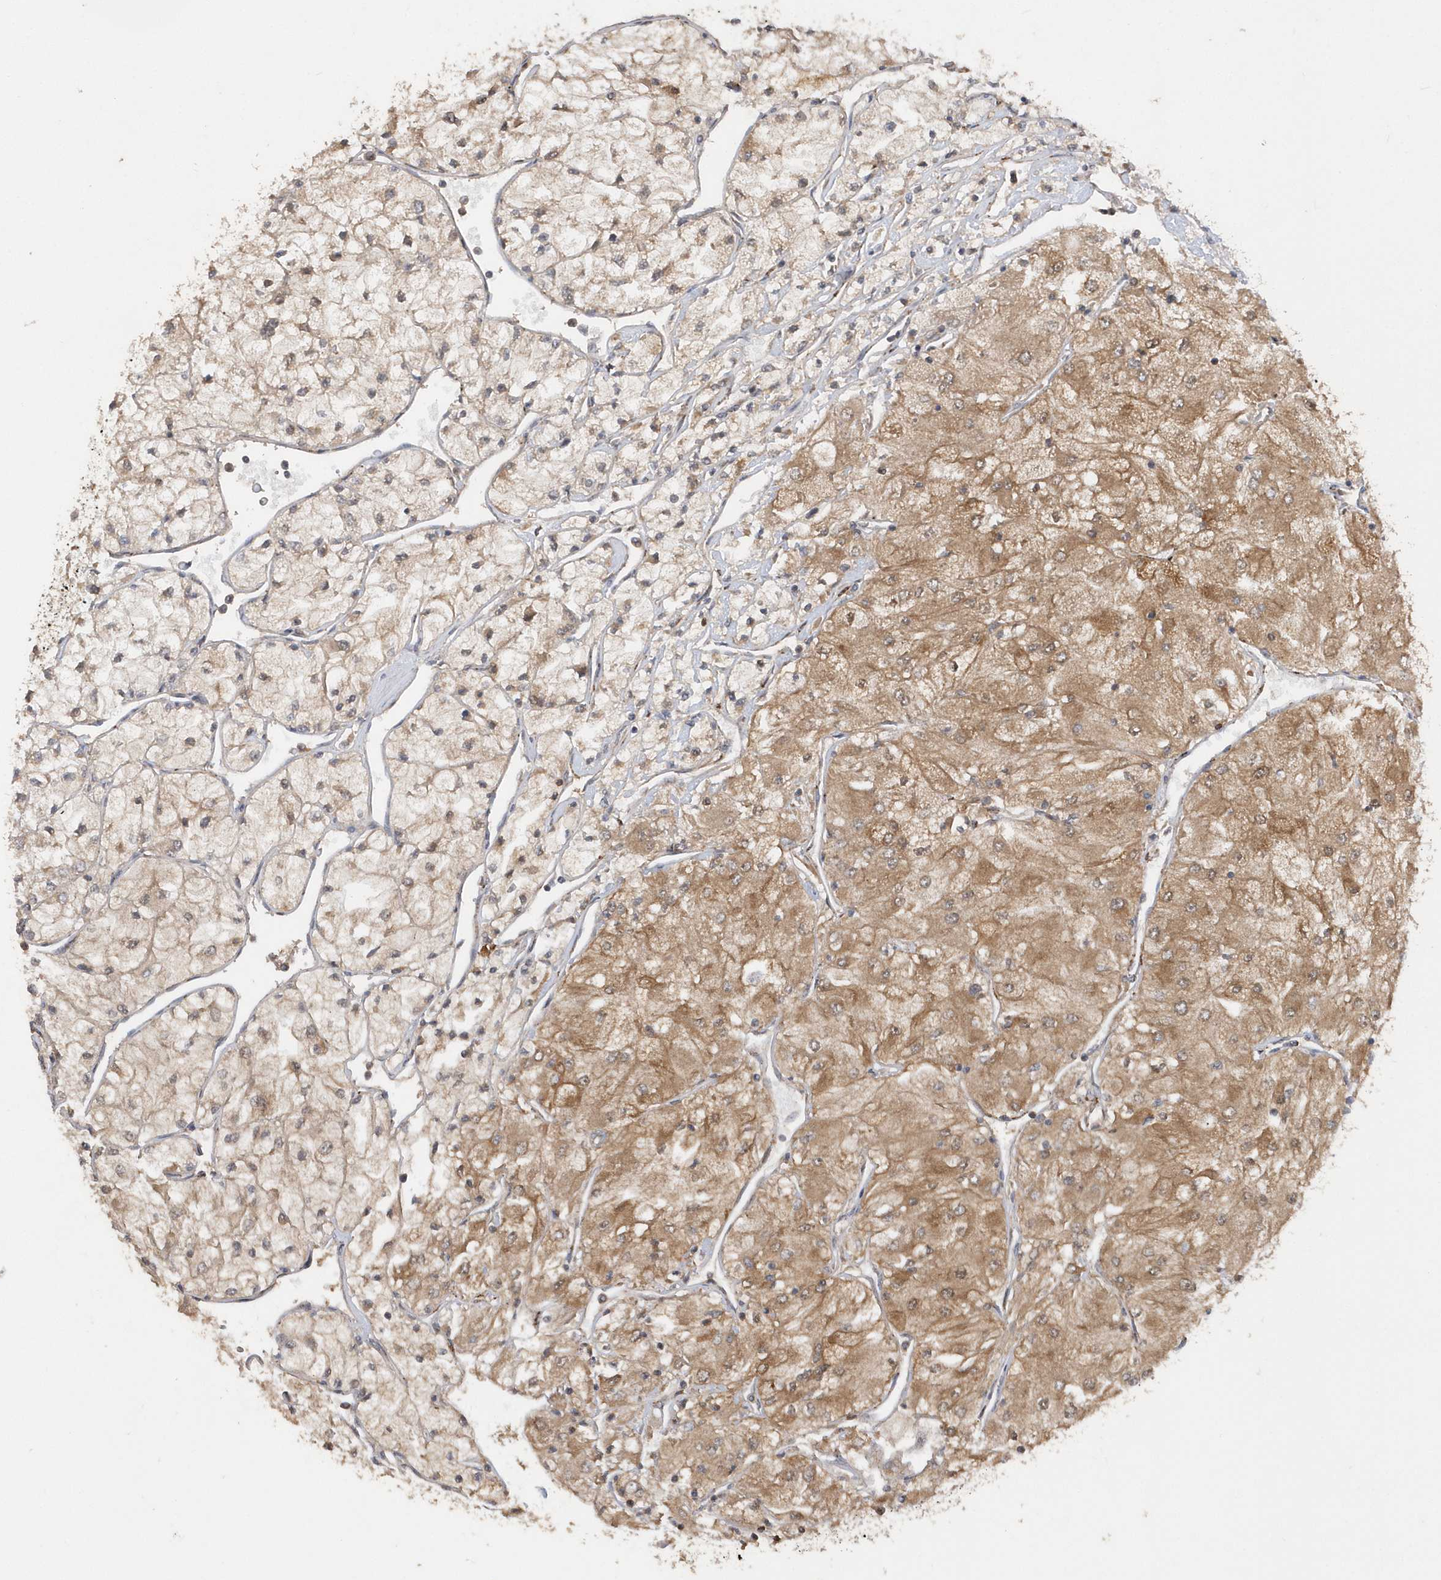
{"staining": {"intensity": "moderate", "quantity": "25%-75%", "location": "cytoplasmic/membranous"}, "tissue": "renal cancer", "cell_type": "Tumor cells", "image_type": "cancer", "snomed": [{"axis": "morphology", "description": "Adenocarcinoma, NOS"}, {"axis": "topography", "description": "Kidney"}], "caption": "Human renal adenocarcinoma stained with a brown dye reveals moderate cytoplasmic/membranous positive expression in about 25%-75% of tumor cells.", "gene": "RPE", "patient": {"sex": "male", "age": 80}}